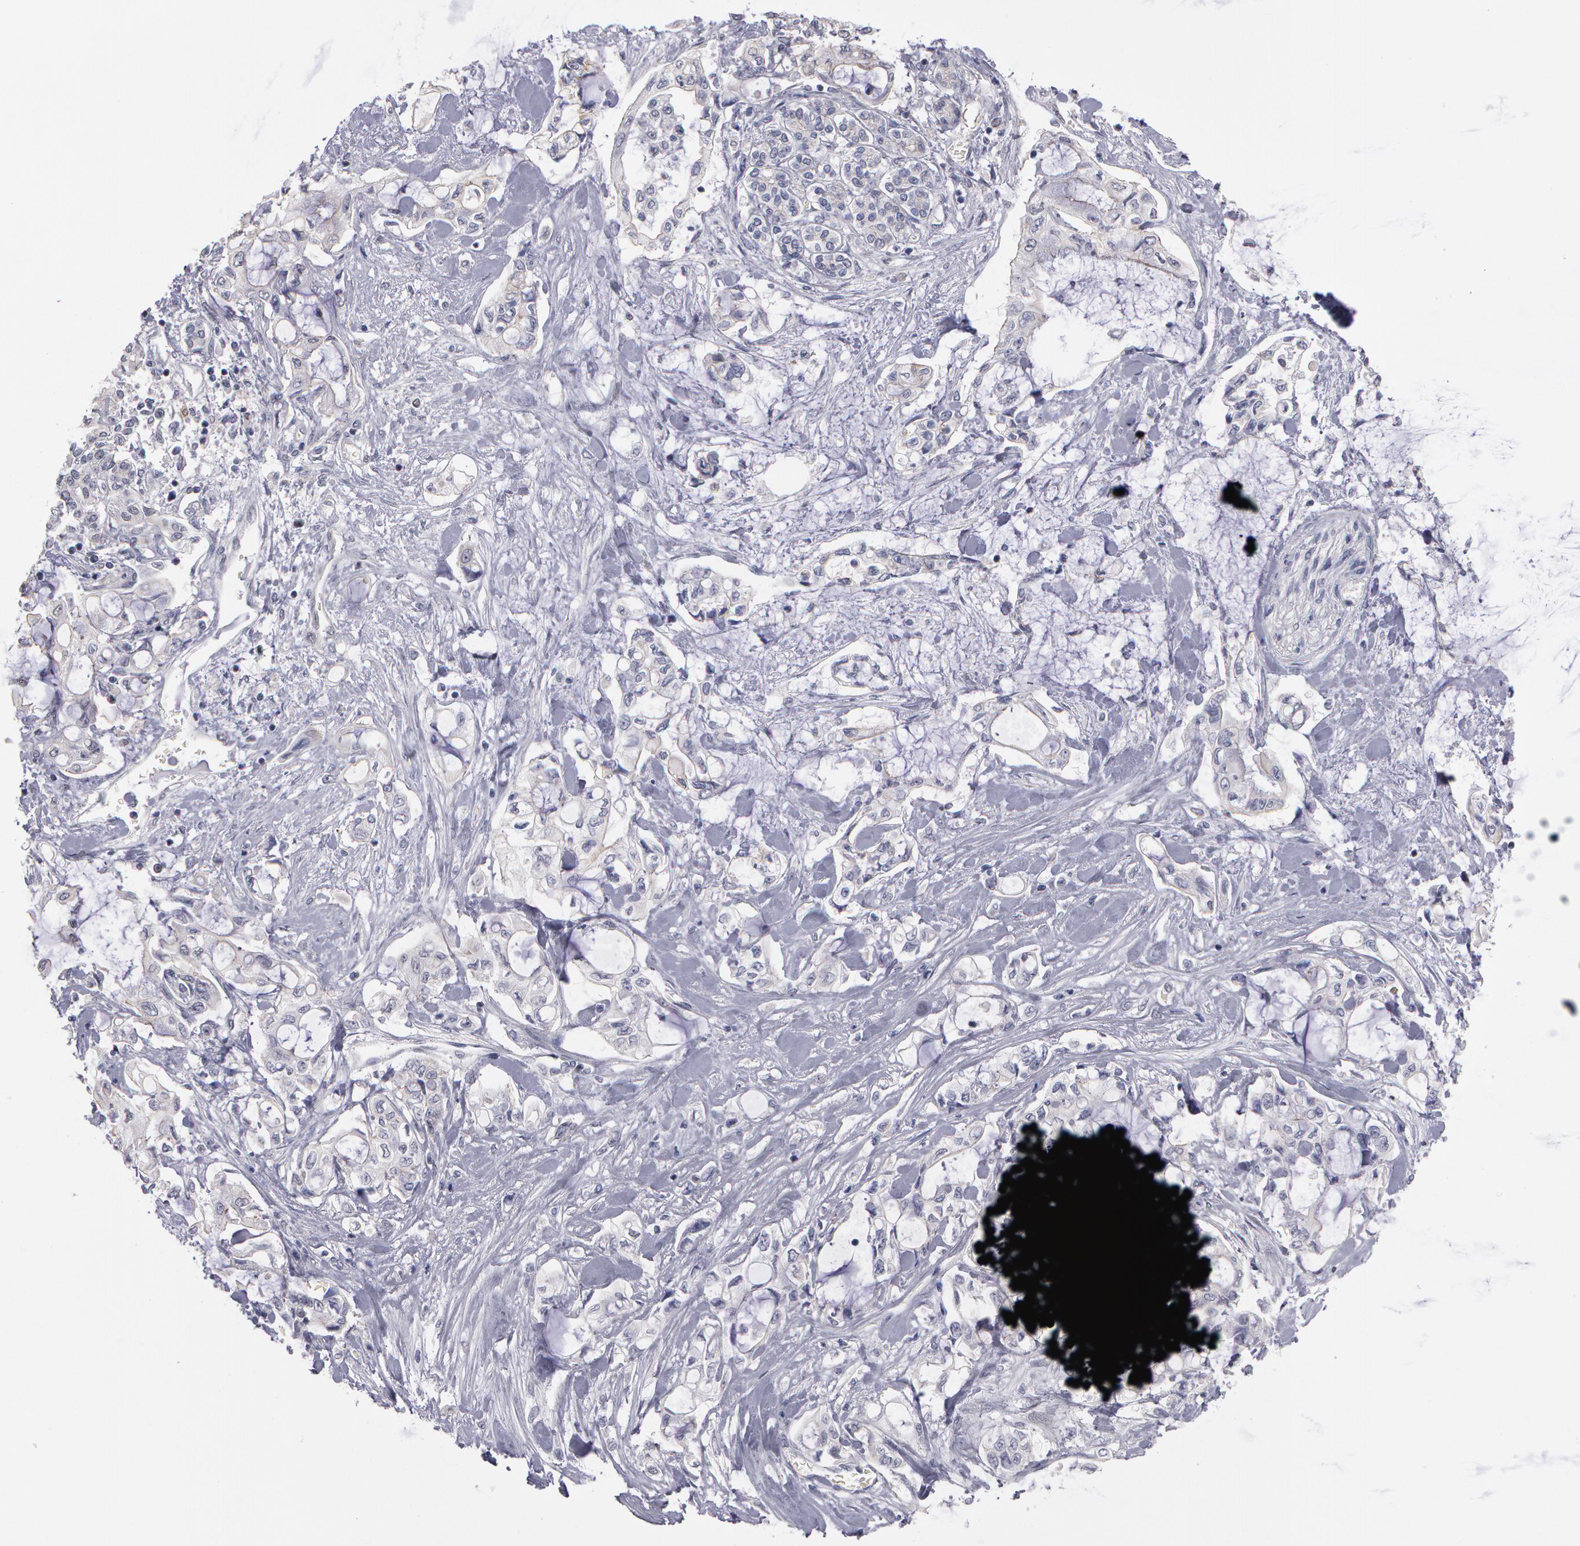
{"staining": {"intensity": "negative", "quantity": "none", "location": "none"}, "tissue": "pancreatic cancer", "cell_type": "Tumor cells", "image_type": "cancer", "snomed": [{"axis": "morphology", "description": "Adenocarcinoma, NOS"}, {"axis": "topography", "description": "Pancreas"}], "caption": "Protein analysis of pancreatic cancer (adenocarcinoma) exhibits no significant positivity in tumor cells.", "gene": "PRICKLE1", "patient": {"sex": "female", "age": 70}}